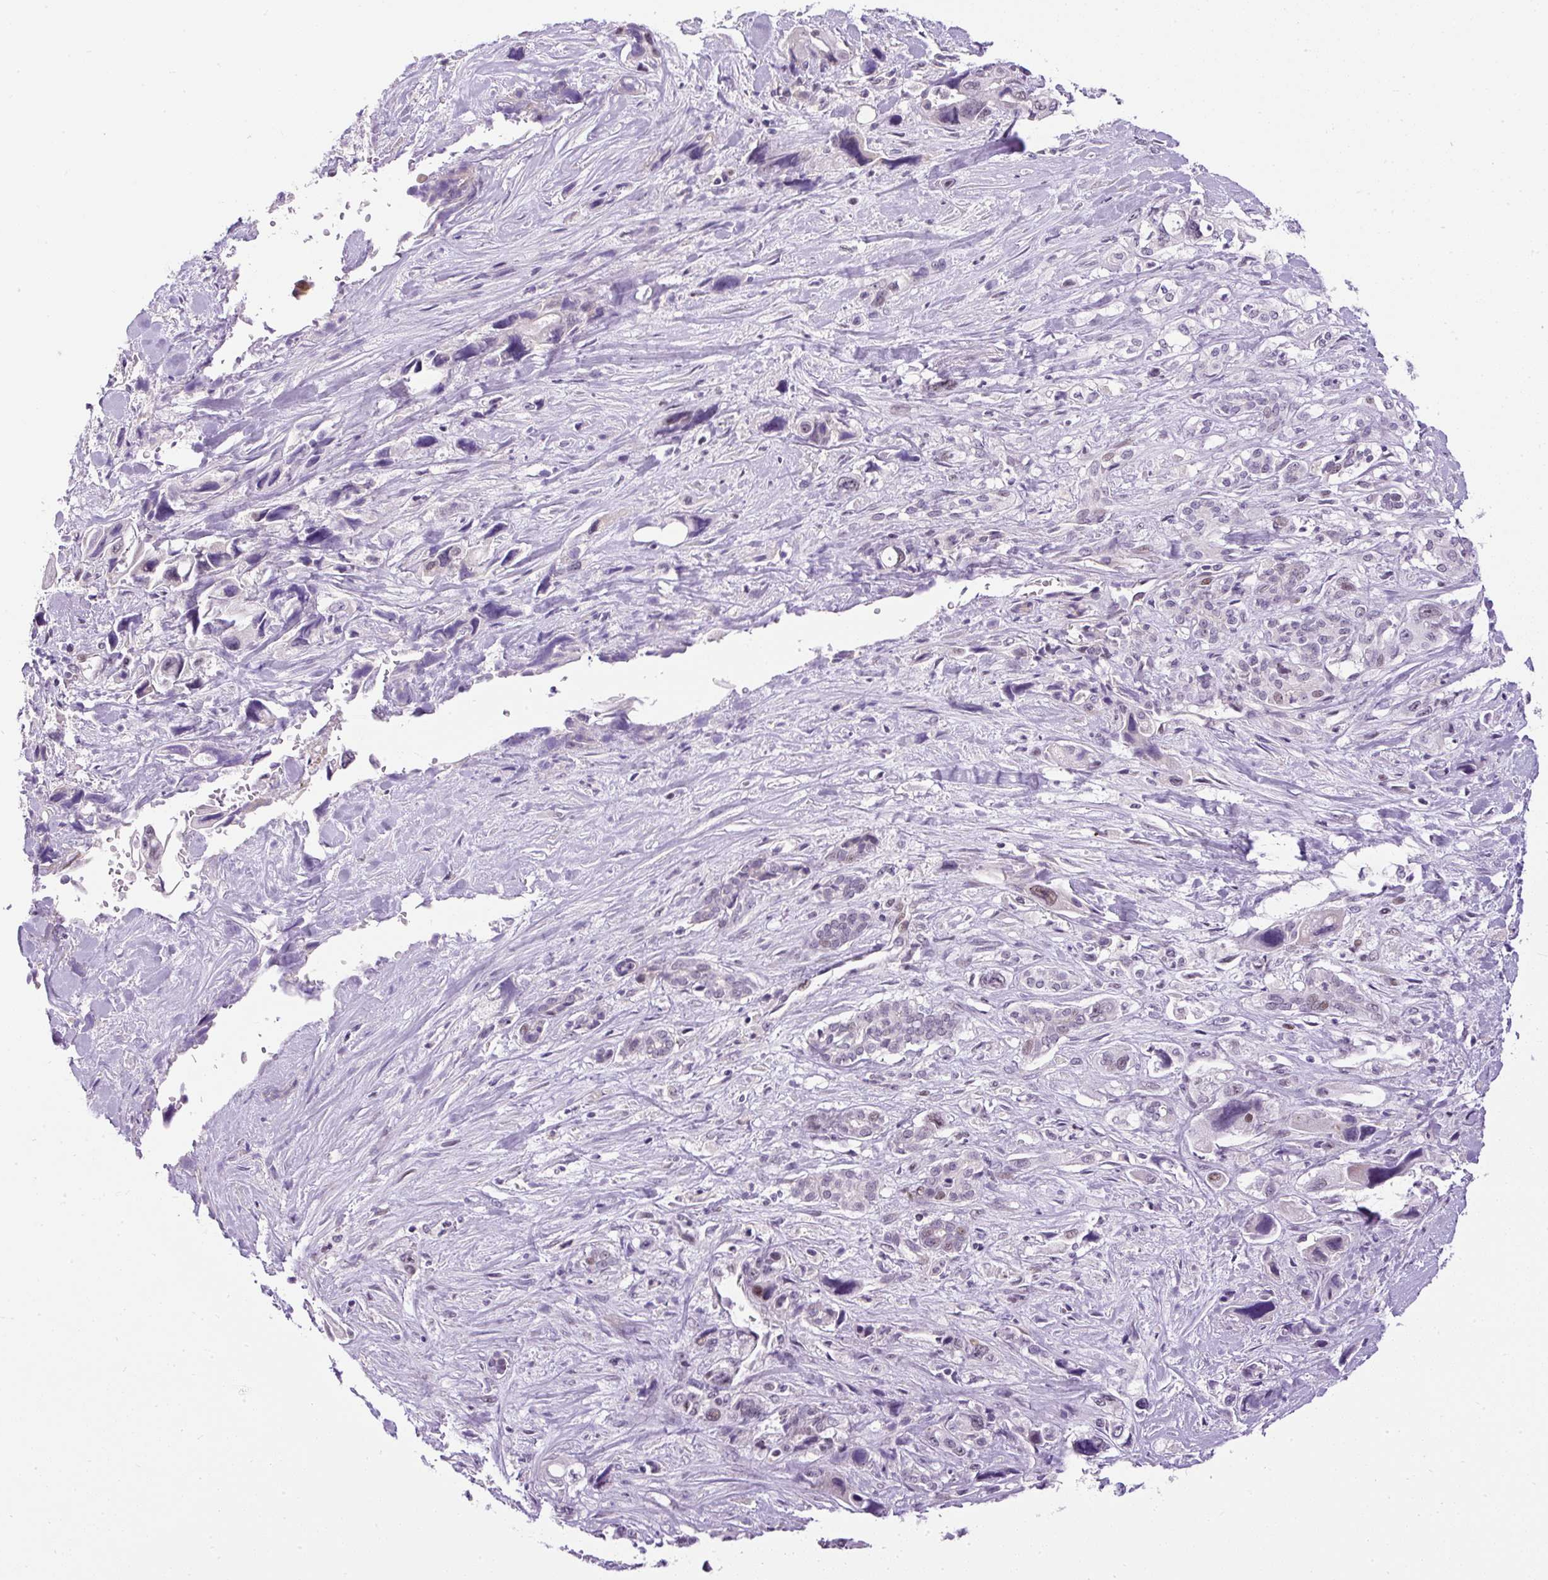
{"staining": {"intensity": "moderate", "quantity": "25%-75%", "location": "nuclear"}, "tissue": "pancreatic cancer", "cell_type": "Tumor cells", "image_type": "cancer", "snomed": [{"axis": "morphology", "description": "Adenocarcinoma, NOS"}, {"axis": "topography", "description": "Pancreas"}], "caption": "Brown immunohistochemical staining in adenocarcinoma (pancreatic) shows moderate nuclear staining in about 25%-75% of tumor cells.", "gene": "ARHGEF18", "patient": {"sex": "male", "age": 46}}